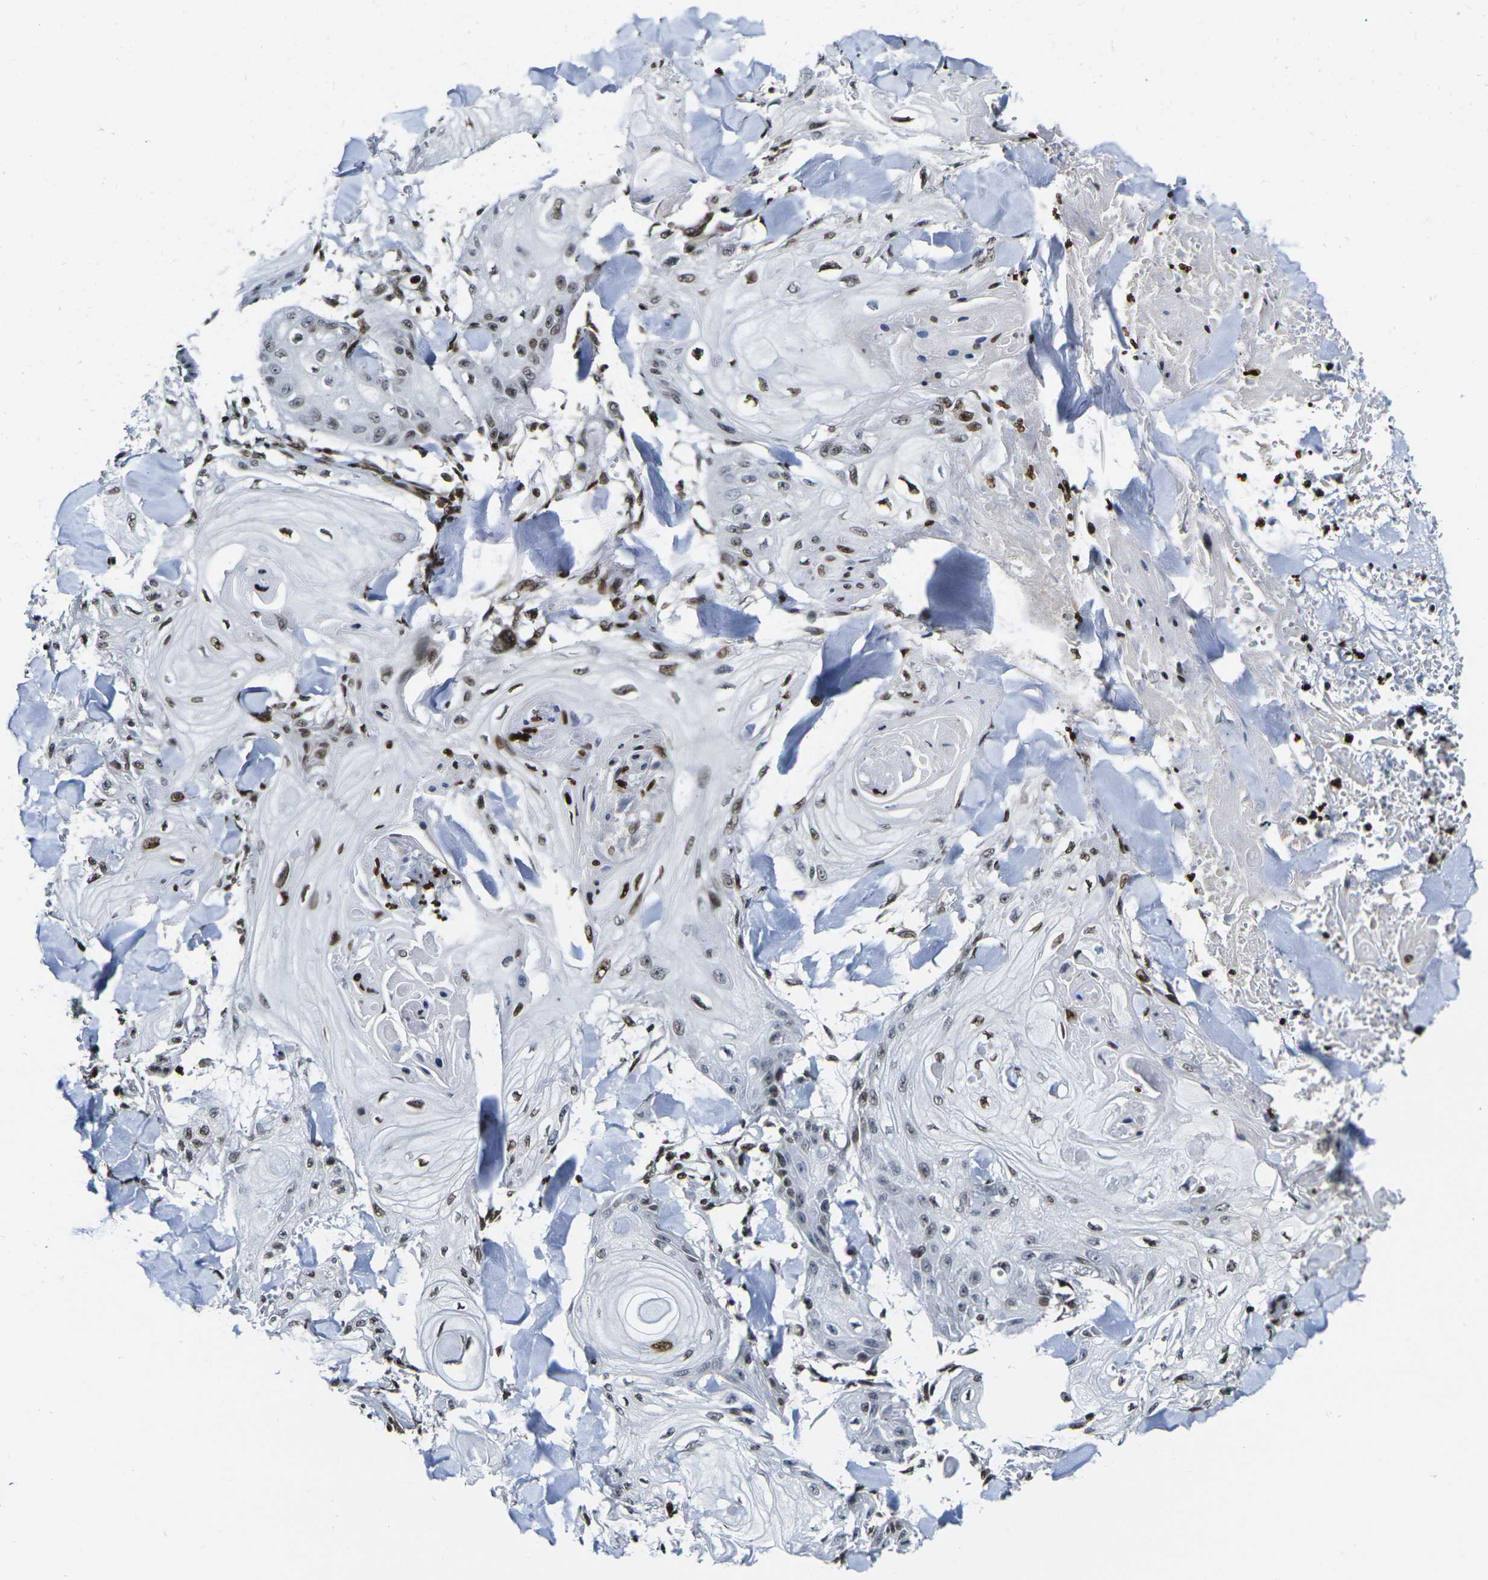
{"staining": {"intensity": "moderate", "quantity": "25%-75%", "location": "nuclear"}, "tissue": "skin cancer", "cell_type": "Tumor cells", "image_type": "cancer", "snomed": [{"axis": "morphology", "description": "Squamous cell carcinoma, NOS"}, {"axis": "topography", "description": "Skin"}], "caption": "The histopathology image demonstrates immunohistochemical staining of skin cancer. There is moderate nuclear positivity is present in approximately 25%-75% of tumor cells. The protein of interest is stained brown, and the nuclei are stained in blue (DAB (3,3'-diaminobenzidine) IHC with brightfield microscopy, high magnification).", "gene": "H1-10", "patient": {"sex": "male", "age": 74}}